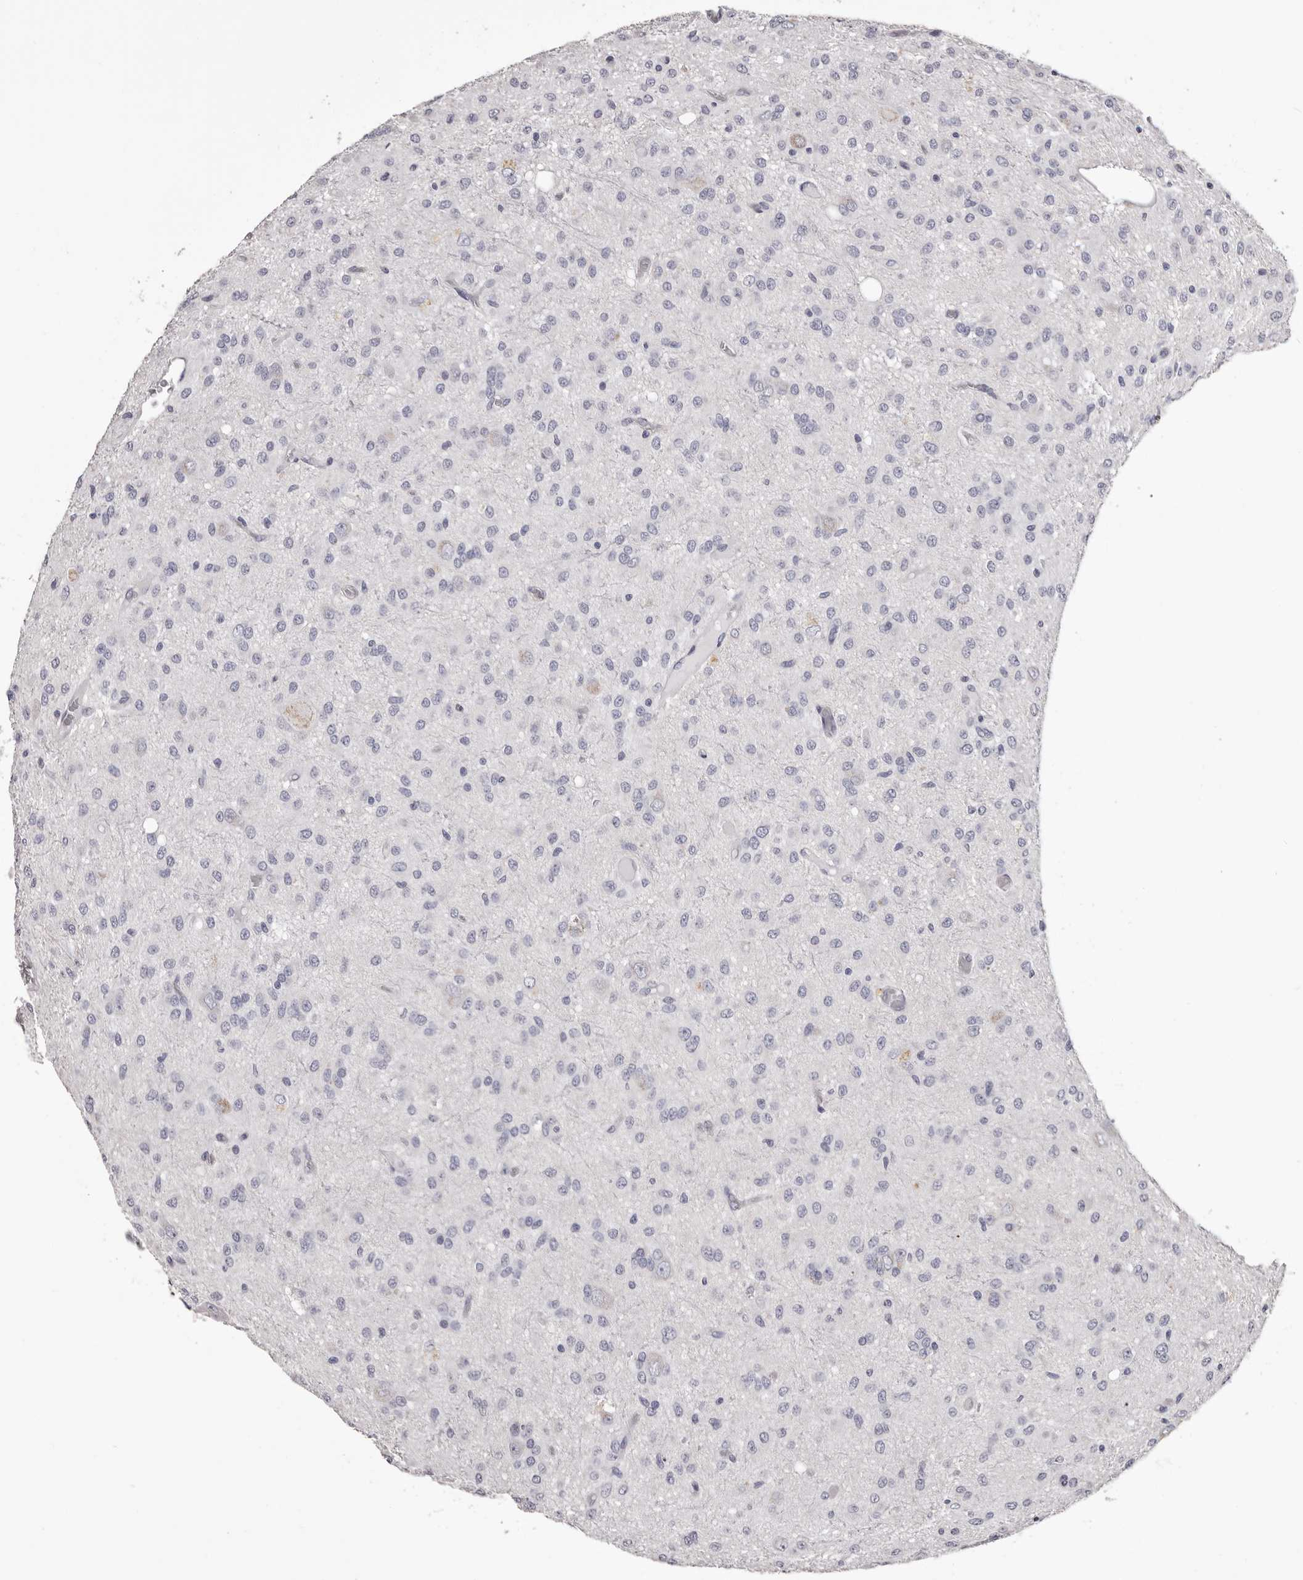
{"staining": {"intensity": "negative", "quantity": "none", "location": "none"}, "tissue": "glioma", "cell_type": "Tumor cells", "image_type": "cancer", "snomed": [{"axis": "morphology", "description": "Glioma, malignant, High grade"}, {"axis": "topography", "description": "Brain"}], "caption": "This histopathology image is of high-grade glioma (malignant) stained with immunohistochemistry to label a protein in brown with the nuclei are counter-stained blue. There is no staining in tumor cells.", "gene": "COL6A1", "patient": {"sex": "female", "age": 59}}